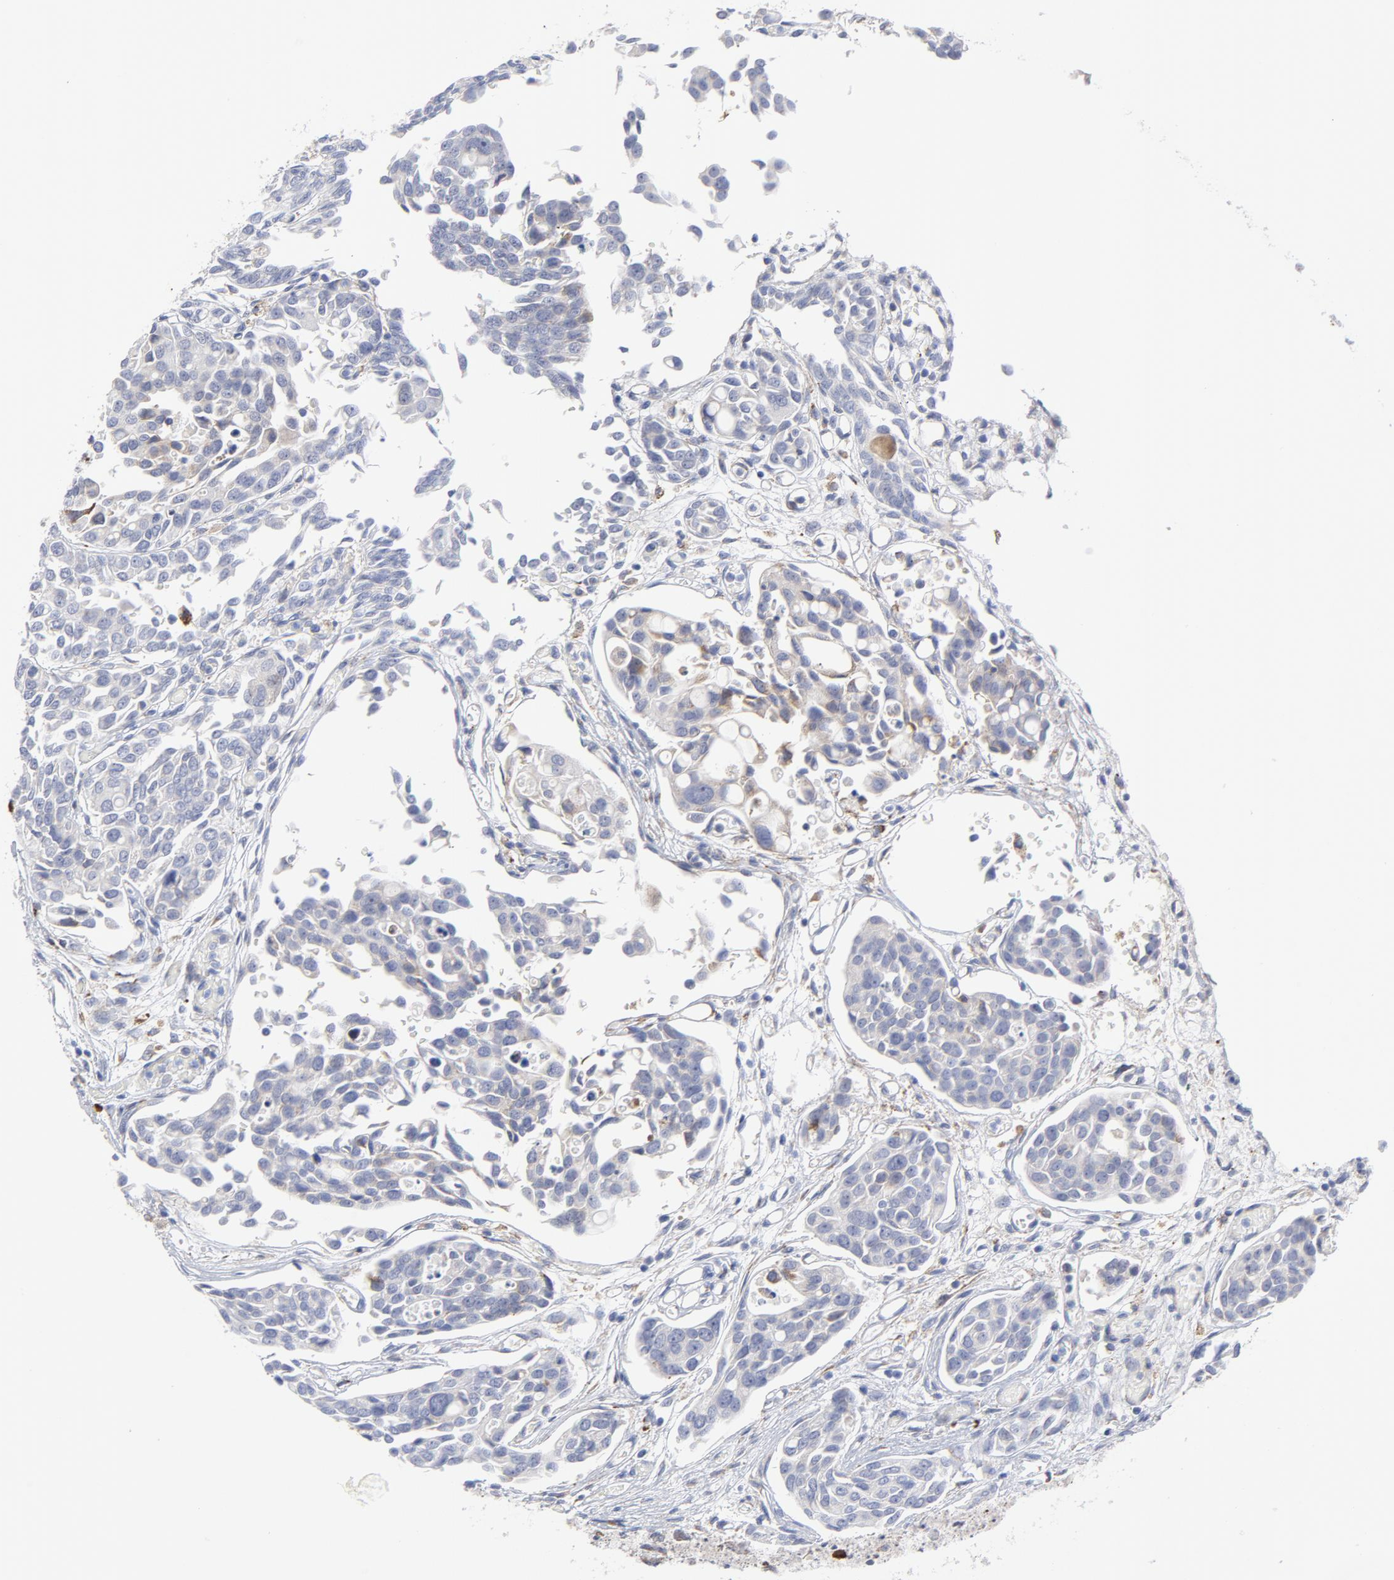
{"staining": {"intensity": "negative", "quantity": "none", "location": "none"}, "tissue": "urothelial cancer", "cell_type": "Tumor cells", "image_type": "cancer", "snomed": [{"axis": "morphology", "description": "Urothelial carcinoma, High grade"}, {"axis": "topography", "description": "Urinary bladder"}], "caption": "Tumor cells are negative for protein expression in human urothelial carcinoma (high-grade). Brightfield microscopy of immunohistochemistry (IHC) stained with DAB (3,3'-diaminobenzidine) (brown) and hematoxylin (blue), captured at high magnification.", "gene": "RAPGEF3", "patient": {"sex": "male", "age": 78}}